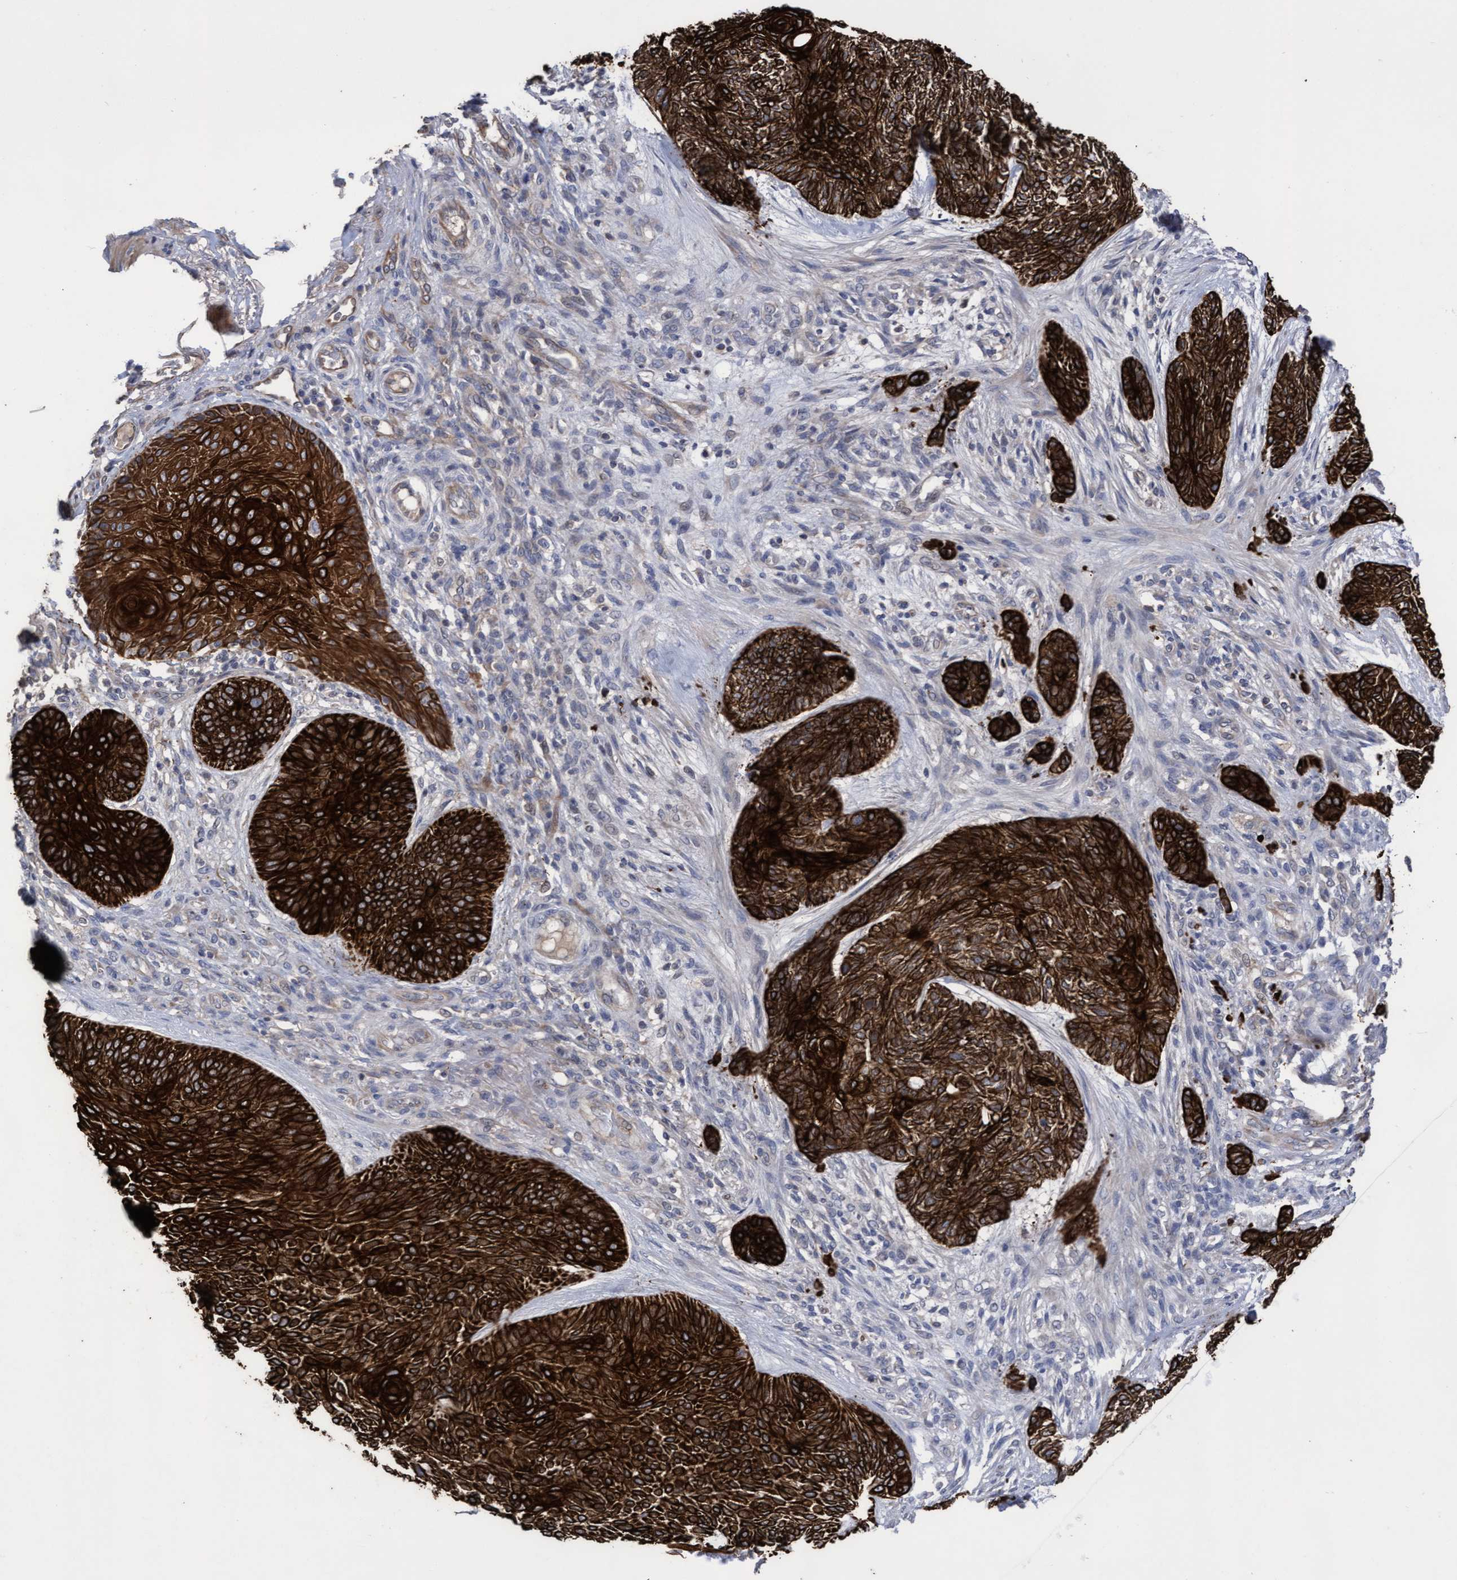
{"staining": {"intensity": "strong", "quantity": ">75%", "location": "cytoplasmic/membranous"}, "tissue": "skin cancer", "cell_type": "Tumor cells", "image_type": "cancer", "snomed": [{"axis": "morphology", "description": "Basal cell carcinoma"}, {"axis": "topography", "description": "Skin"}], "caption": "The photomicrograph reveals a brown stain indicating the presence of a protein in the cytoplasmic/membranous of tumor cells in skin cancer (basal cell carcinoma). (DAB (3,3'-diaminobenzidine) IHC, brown staining for protein, blue staining for nuclei).", "gene": "KRT24", "patient": {"sex": "male", "age": 55}}